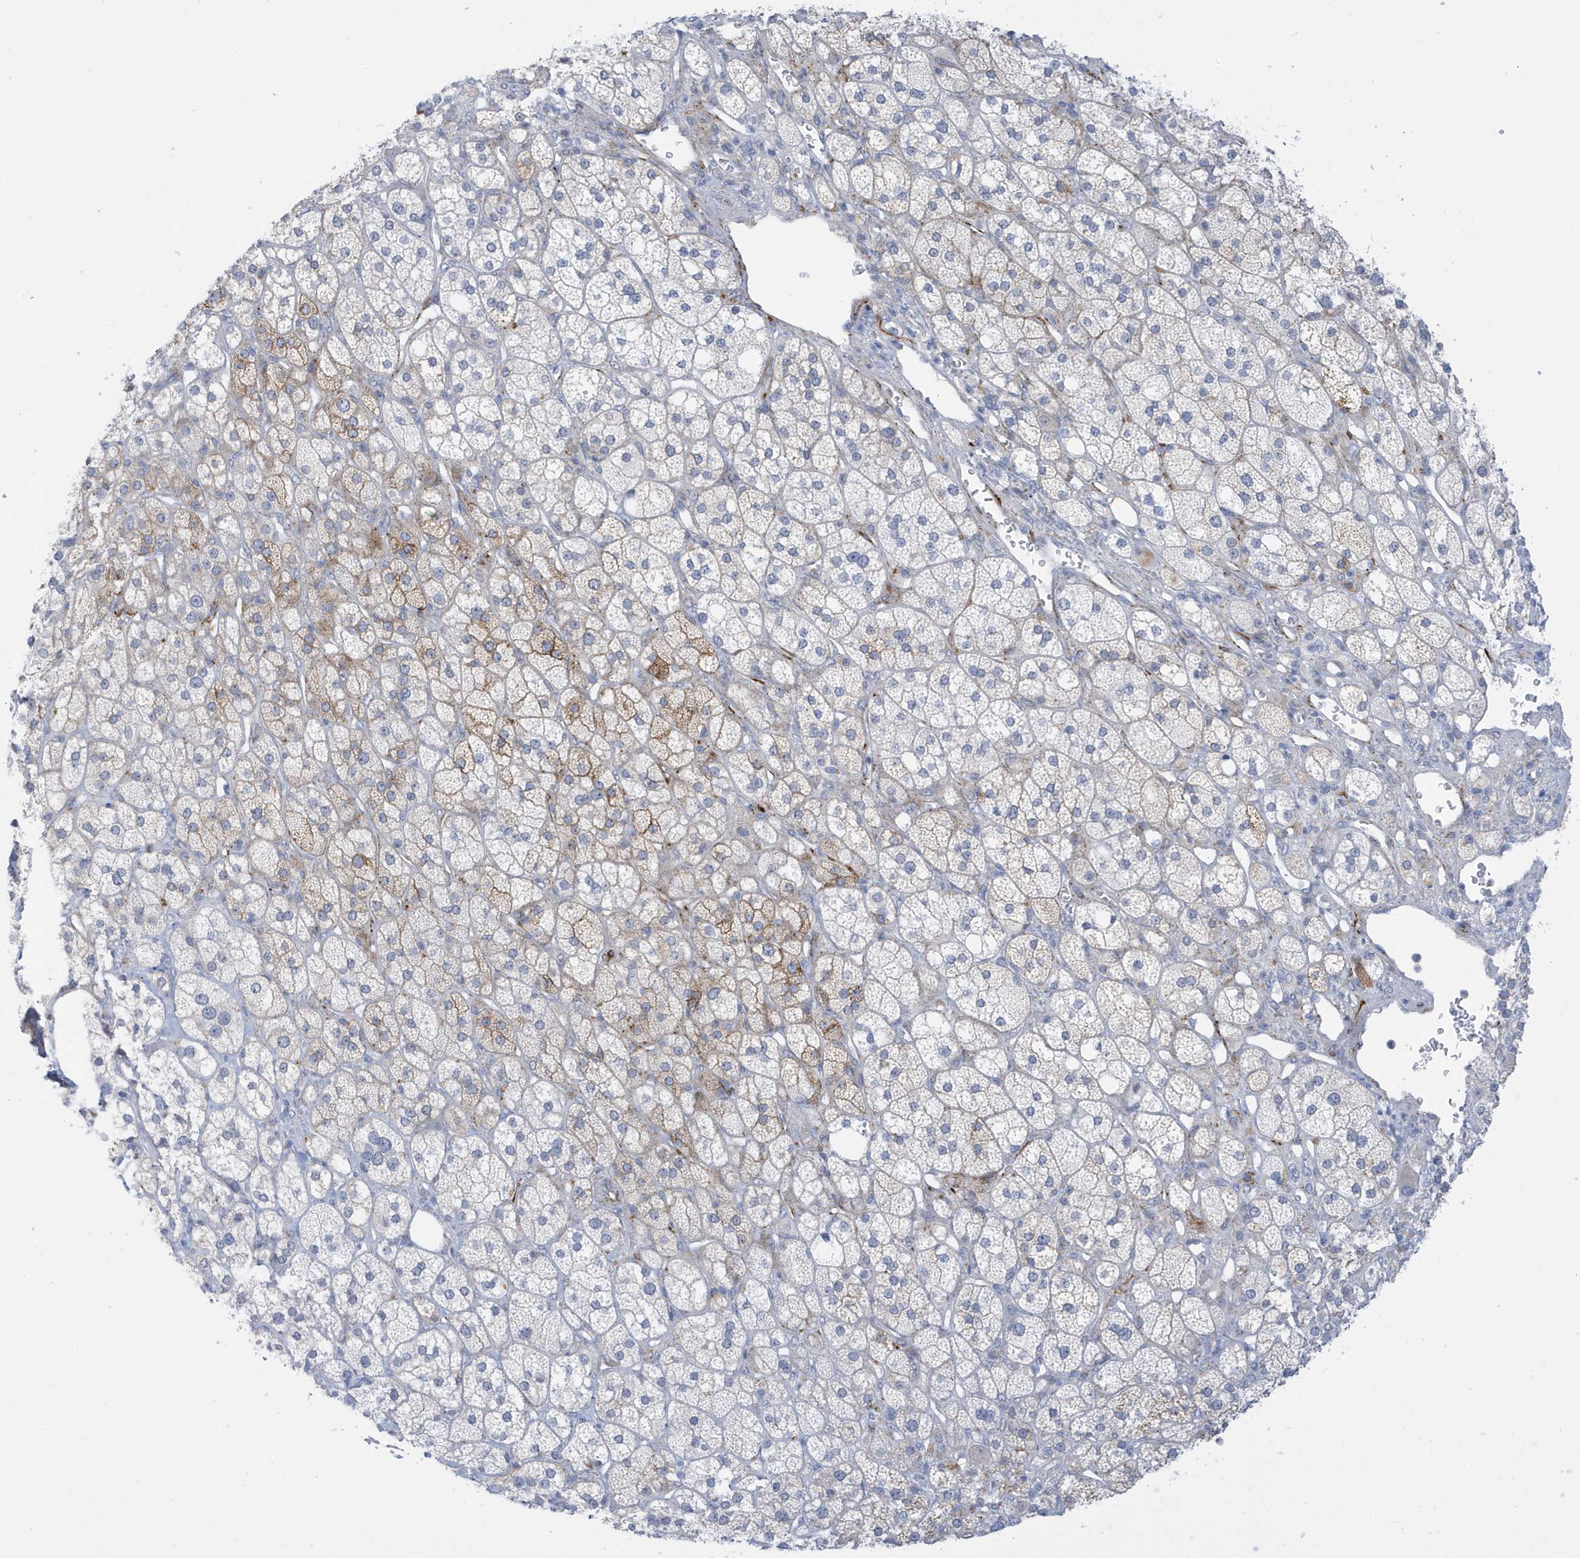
{"staining": {"intensity": "weak", "quantity": "<25%", "location": "cytoplasmic/membranous"}, "tissue": "adrenal gland", "cell_type": "Glandular cells", "image_type": "normal", "snomed": [{"axis": "morphology", "description": "Normal tissue, NOS"}, {"axis": "topography", "description": "Adrenal gland"}], "caption": "Immunohistochemistry image of unremarkable adrenal gland: human adrenal gland stained with DAB exhibits no significant protein expression in glandular cells.", "gene": "PERM1", "patient": {"sex": "male", "age": 61}}